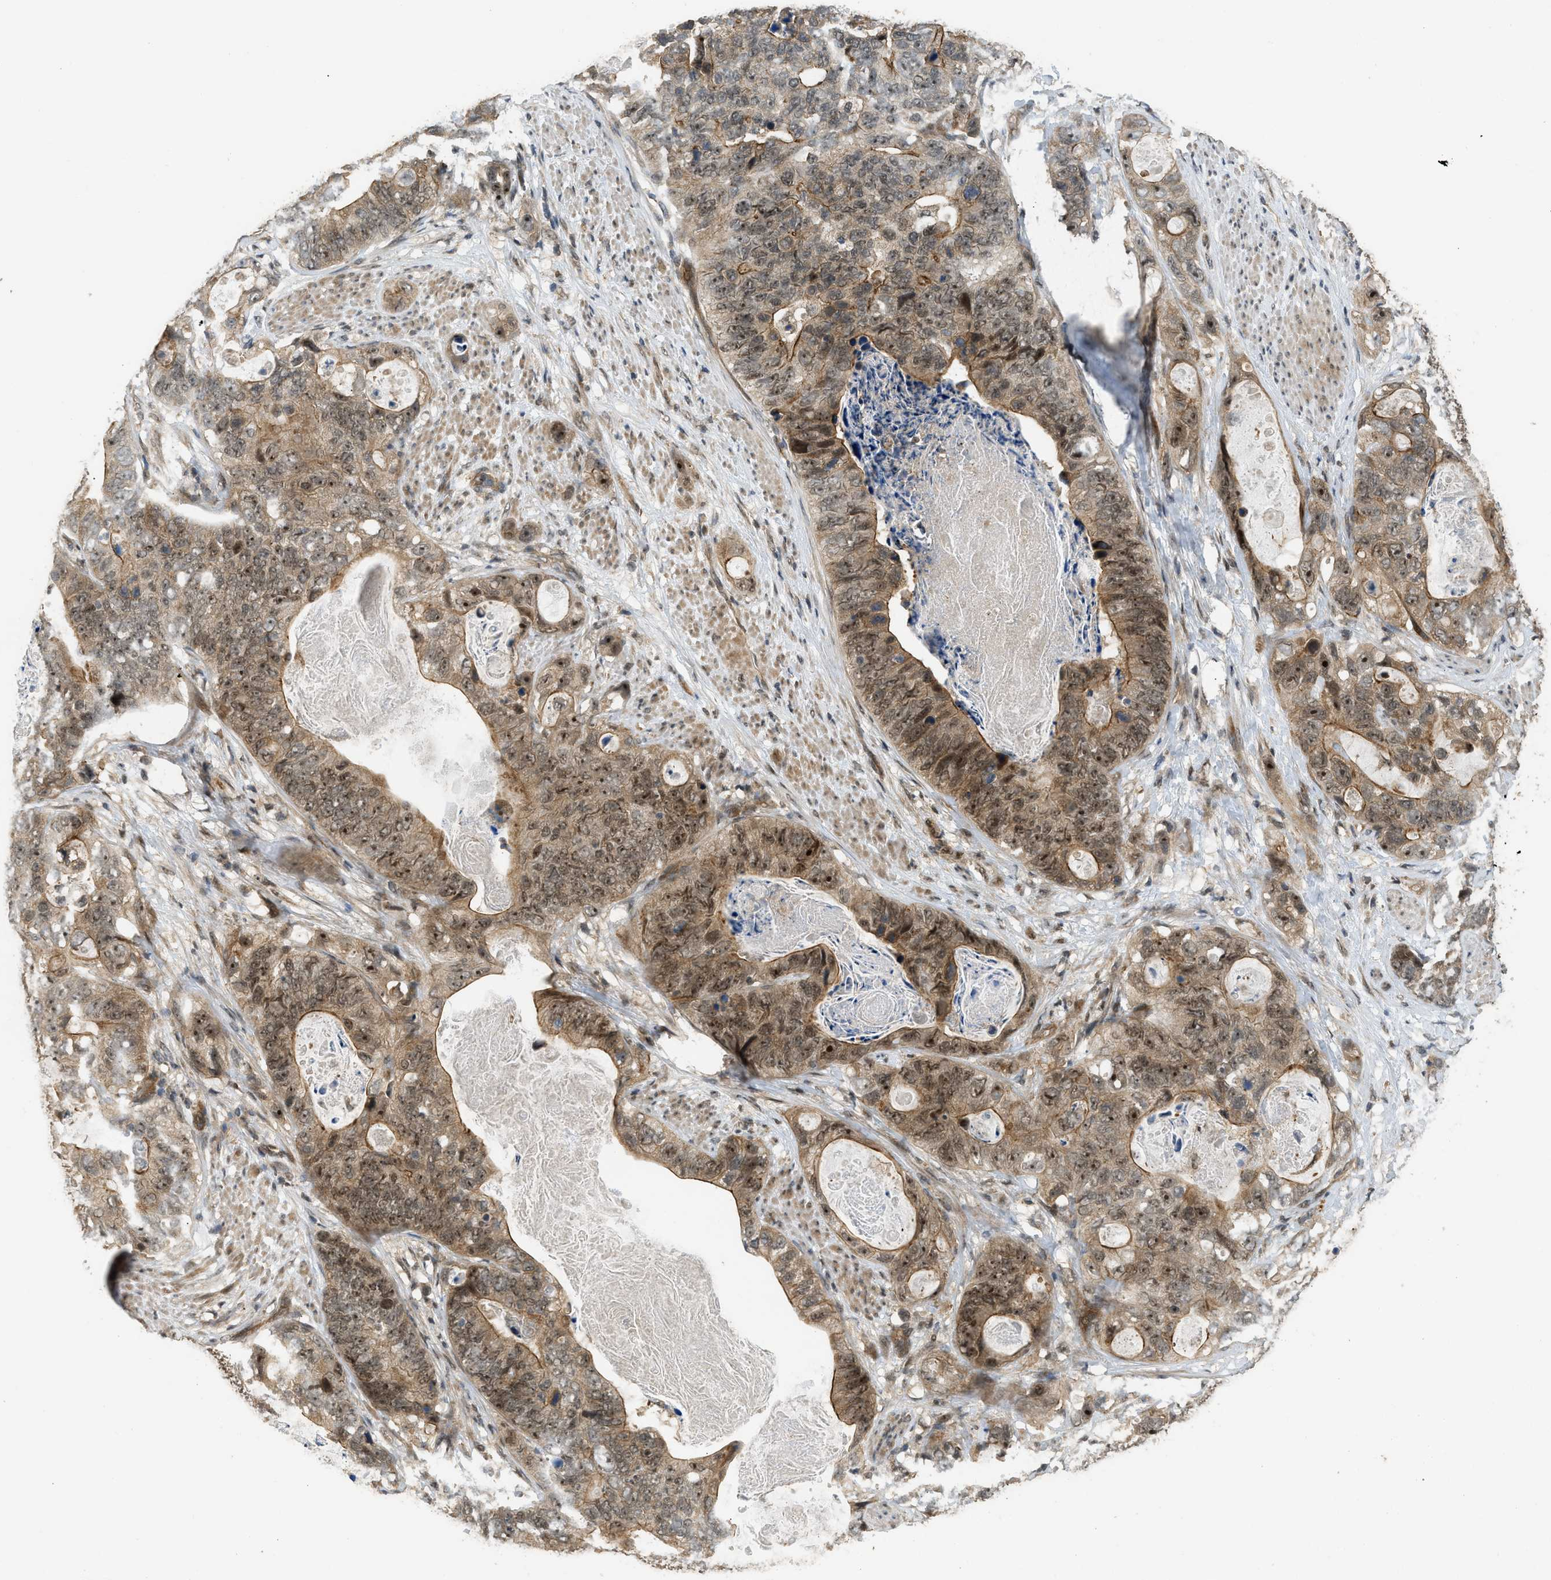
{"staining": {"intensity": "moderate", "quantity": ">75%", "location": "cytoplasmic/membranous,nuclear"}, "tissue": "stomach cancer", "cell_type": "Tumor cells", "image_type": "cancer", "snomed": [{"axis": "morphology", "description": "Adenocarcinoma, NOS"}, {"axis": "topography", "description": "Stomach"}], "caption": "DAB immunohistochemical staining of human stomach adenocarcinoma reveals moderate cytoplasmic/membranous and nuclear protein positivity in about >75% of tumor cells.", "gene": "GET1", "patient": {"sex": "female", "age": 89}}